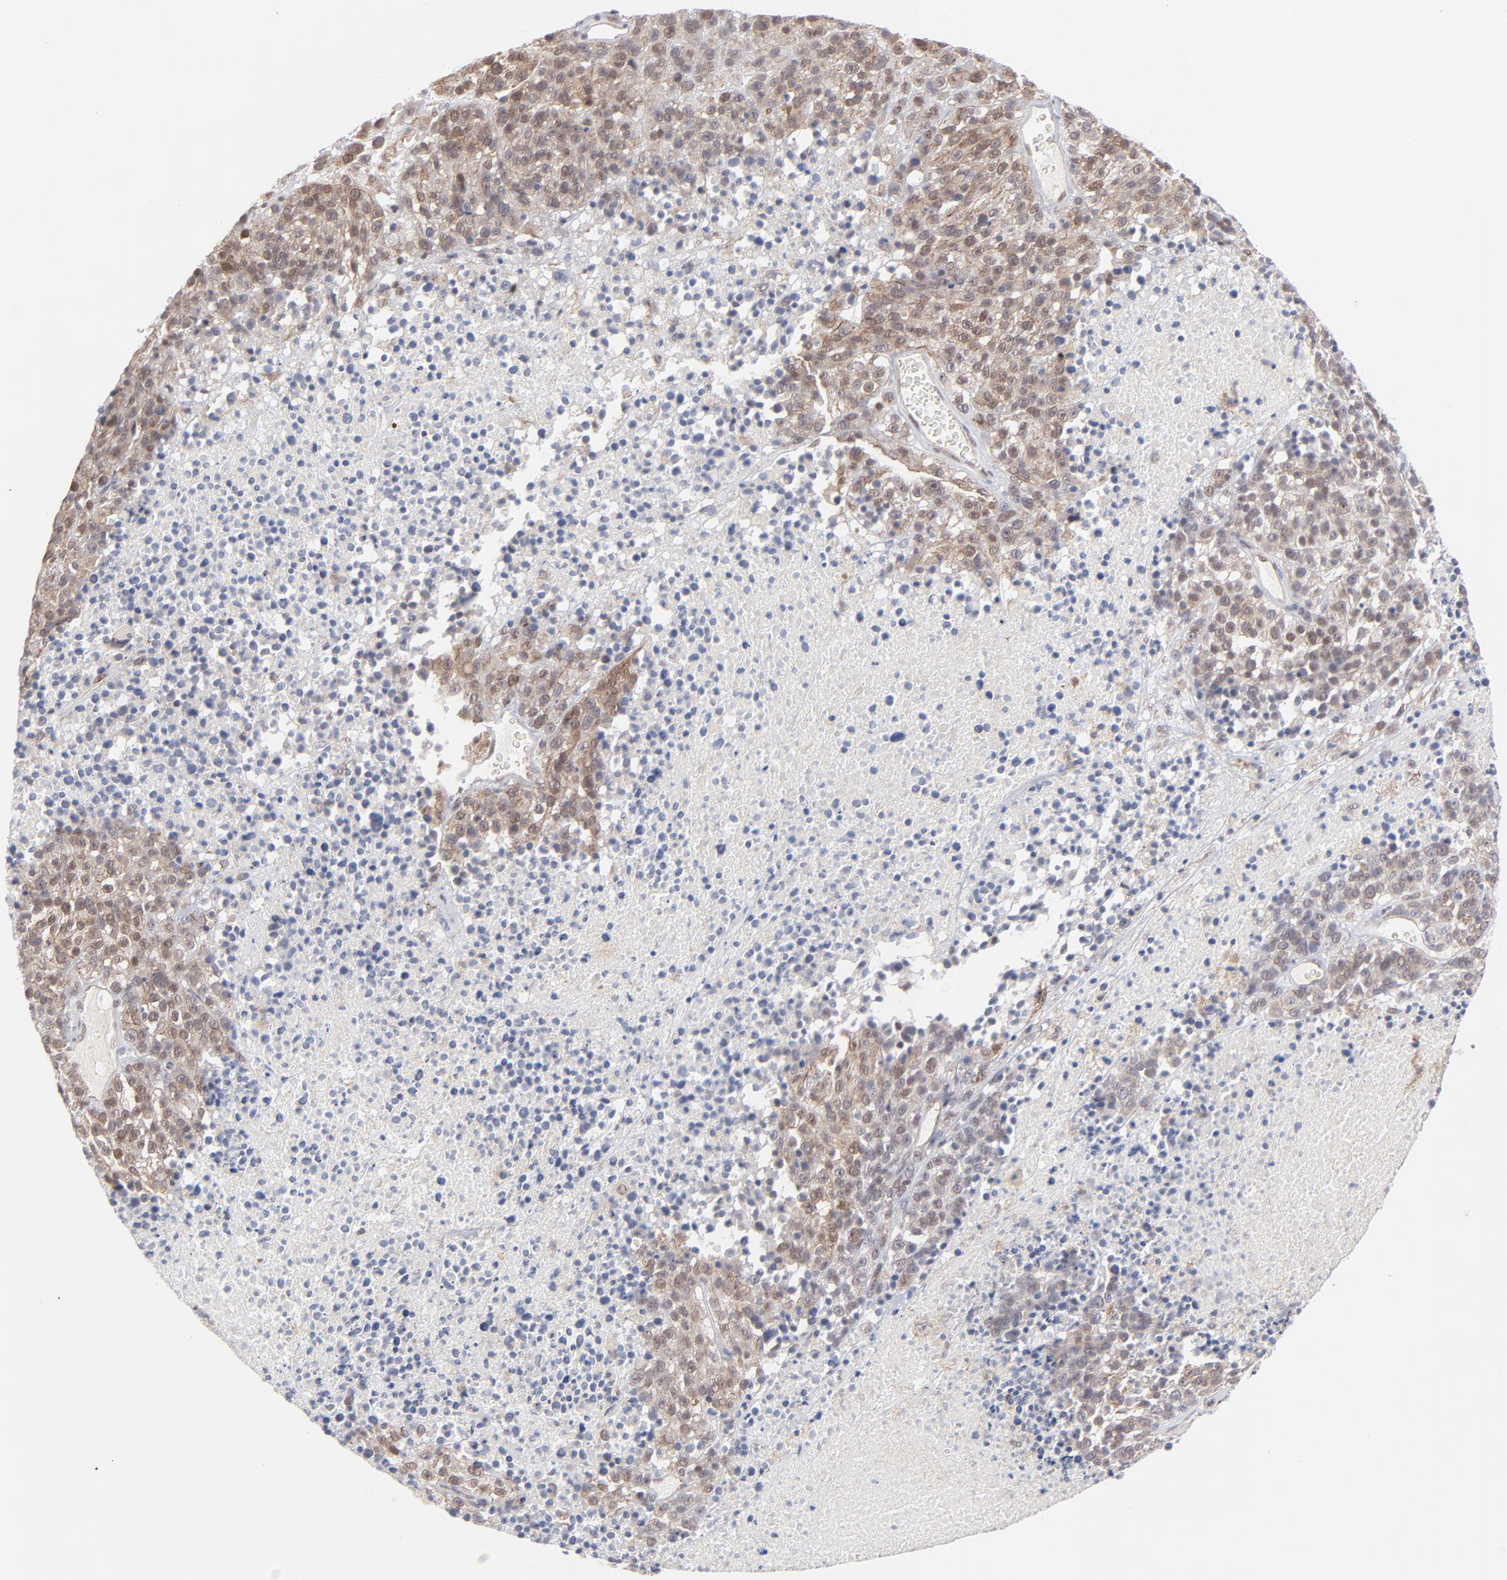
{"staining": {"intensity": "moderate", "quantity": "25%-75%", "location": "cytoplasmic/membranous,nuclear"}, "tissue": "melanoma", "cell_type": "Tumor cells", "image_type": "cancer", "snomed": [{"axis": "morphology", "description": "Malignant melanoma, Metastatic site"}, {"axis": "topography", "description": "Cerebral cortex"}], "caption": "Moderate cytoplasmic/membranous and nuclear expression is identified in about 25%-75% of tumor cells in malignant melanoma (metastatic site).", "gene": "NBN", "patient": {"sex": "female", "age": 52}}